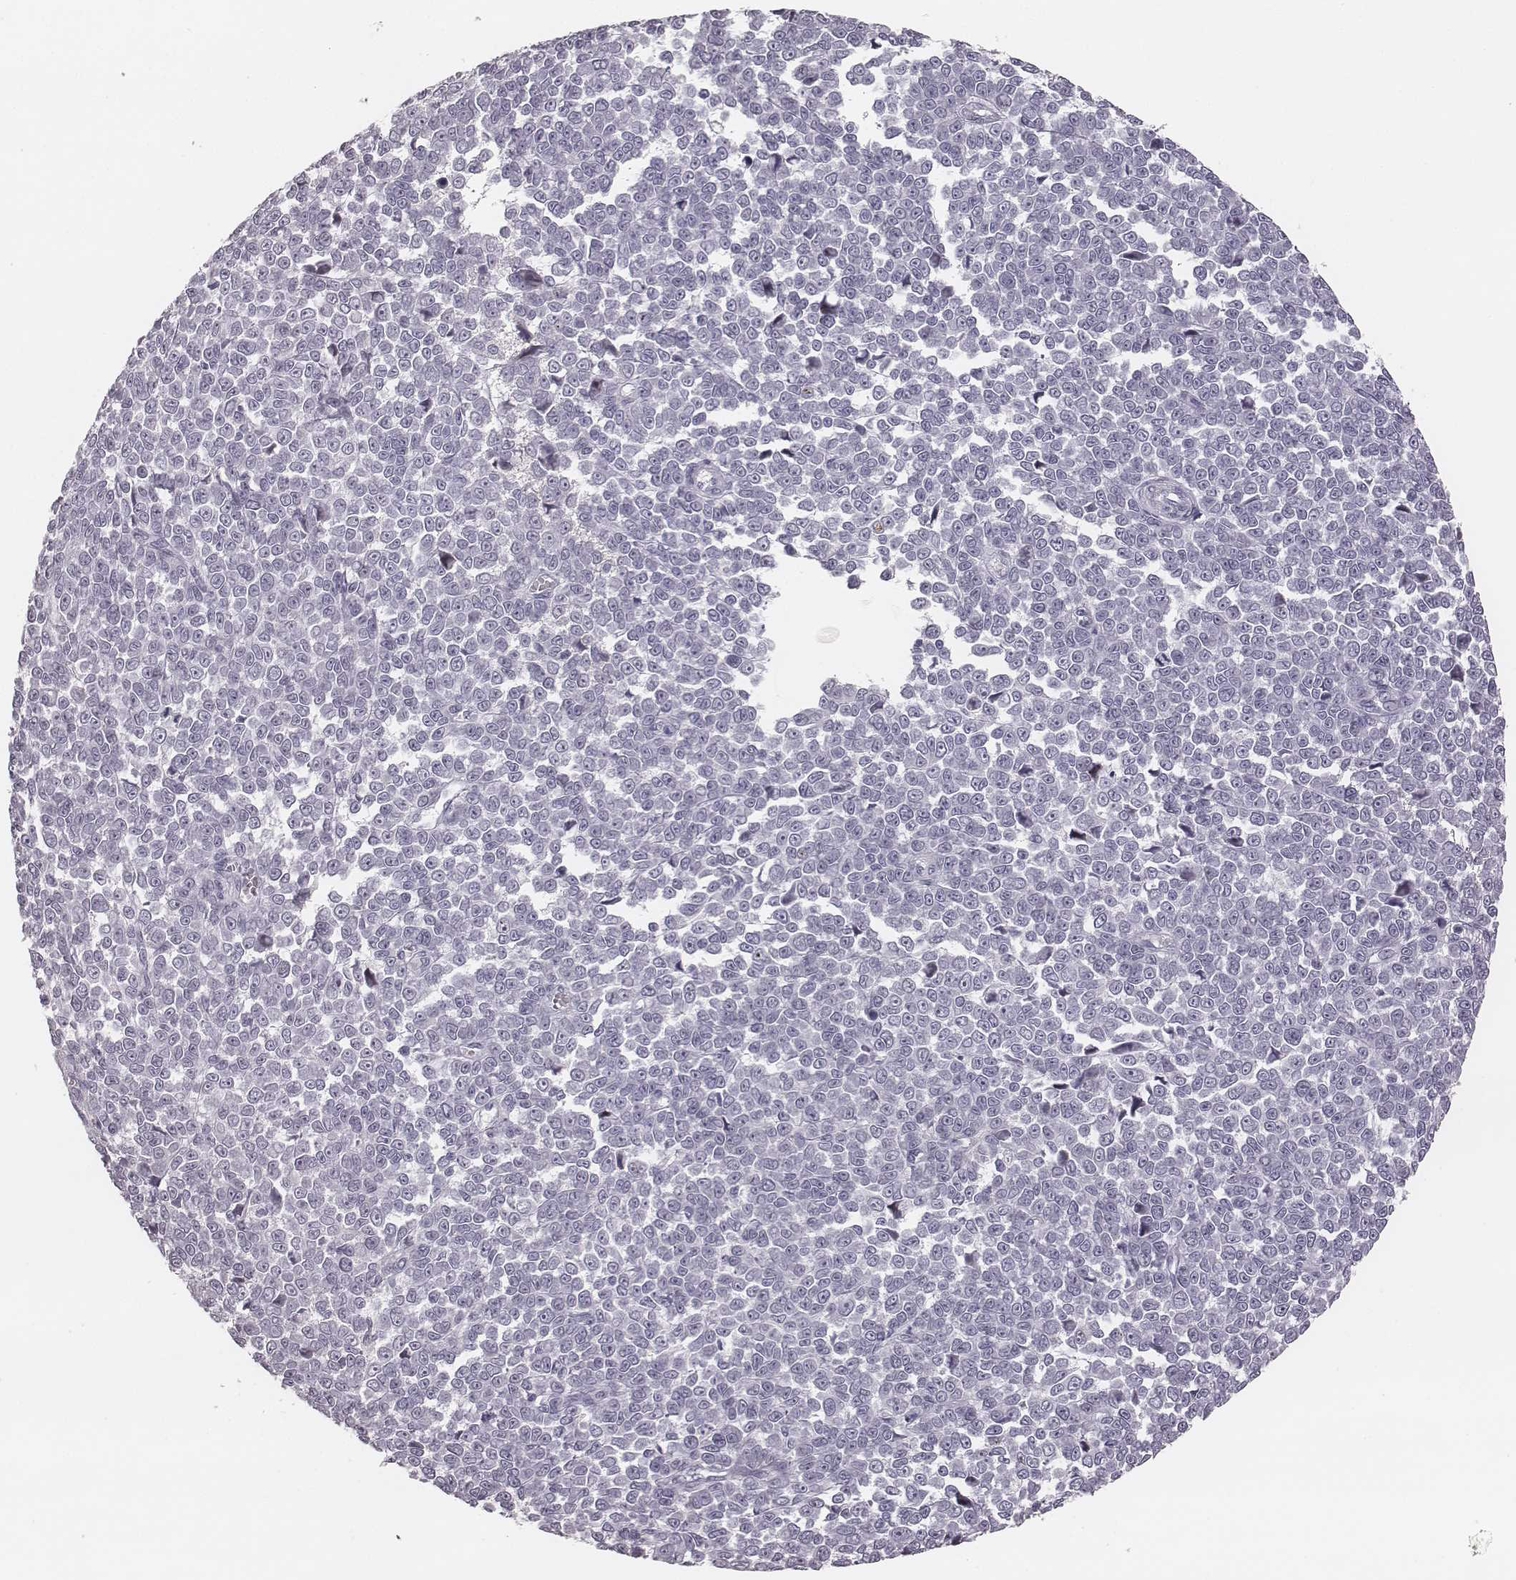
{"staining": {"intensity": "negative", "quantity": "none", "location": "none"}, "tissue": "melanoma", "cell_type": "Tumor cells", "image_type": "cancer", "snomed": [{"axis": "morphology", "description": "Malignant melanoma, NOS"}, {"axis": "topography", "description": "Skin"}], "caption": "An image of human malignant melanoma is negative for staining in tumor cells.", "gene": "S100Z", "patient": {"sex": "female", "age": 95}}